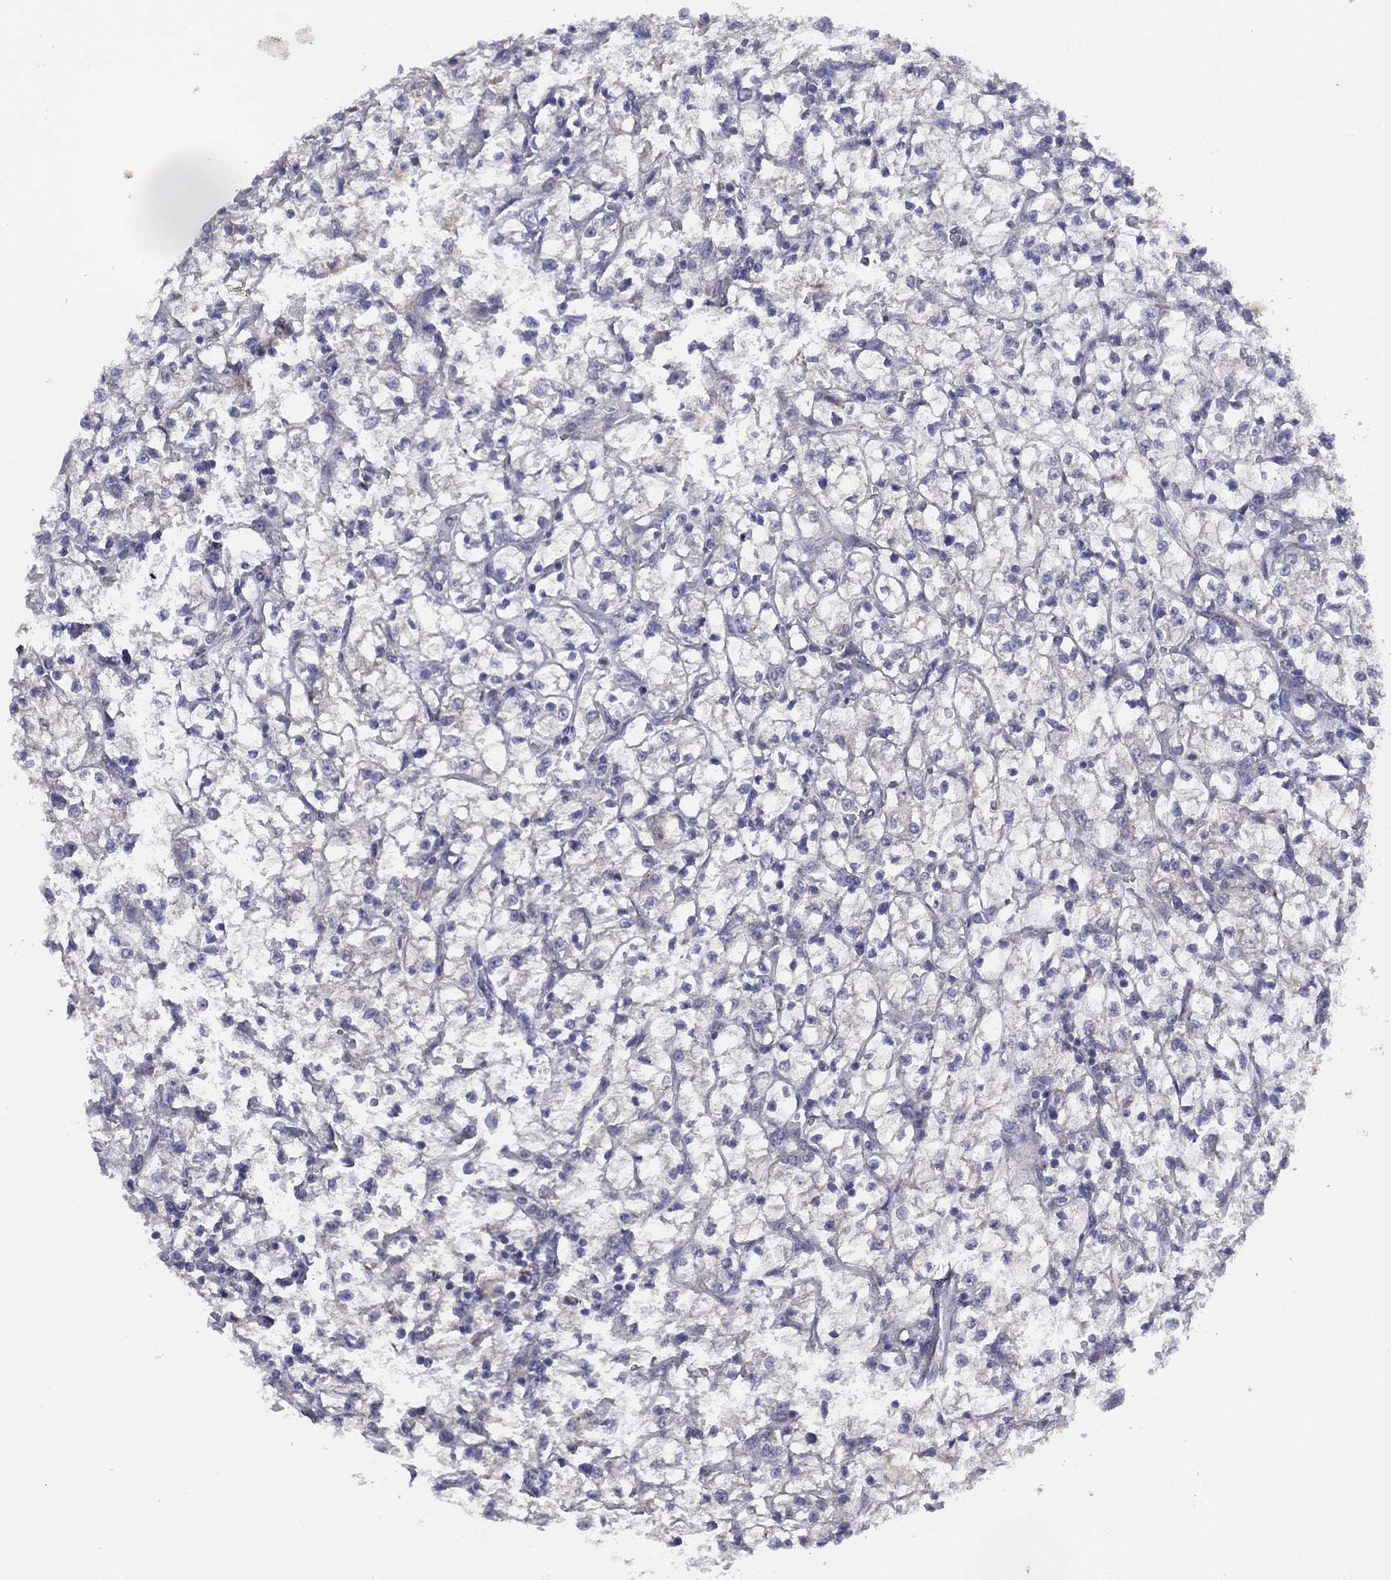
{"staining": {"intensity": "negative", "quantity": "none", "location": "none"}, "tissue": "renal cancer", "cell_type": "Tumor cells", "image_type": "cancer", "snomed": [{"axis": "morphology", "description": "Adenocarcinoma, NOS"}, {"axis": "topography", "description": "Kidney"}], "caption": "Immunohistochemical staining of human adenocarcinoma (renal) displays no significant expression in tumor cells.", "gene": "ZNF223", "patient": {"sex": "female", "age": 64}}